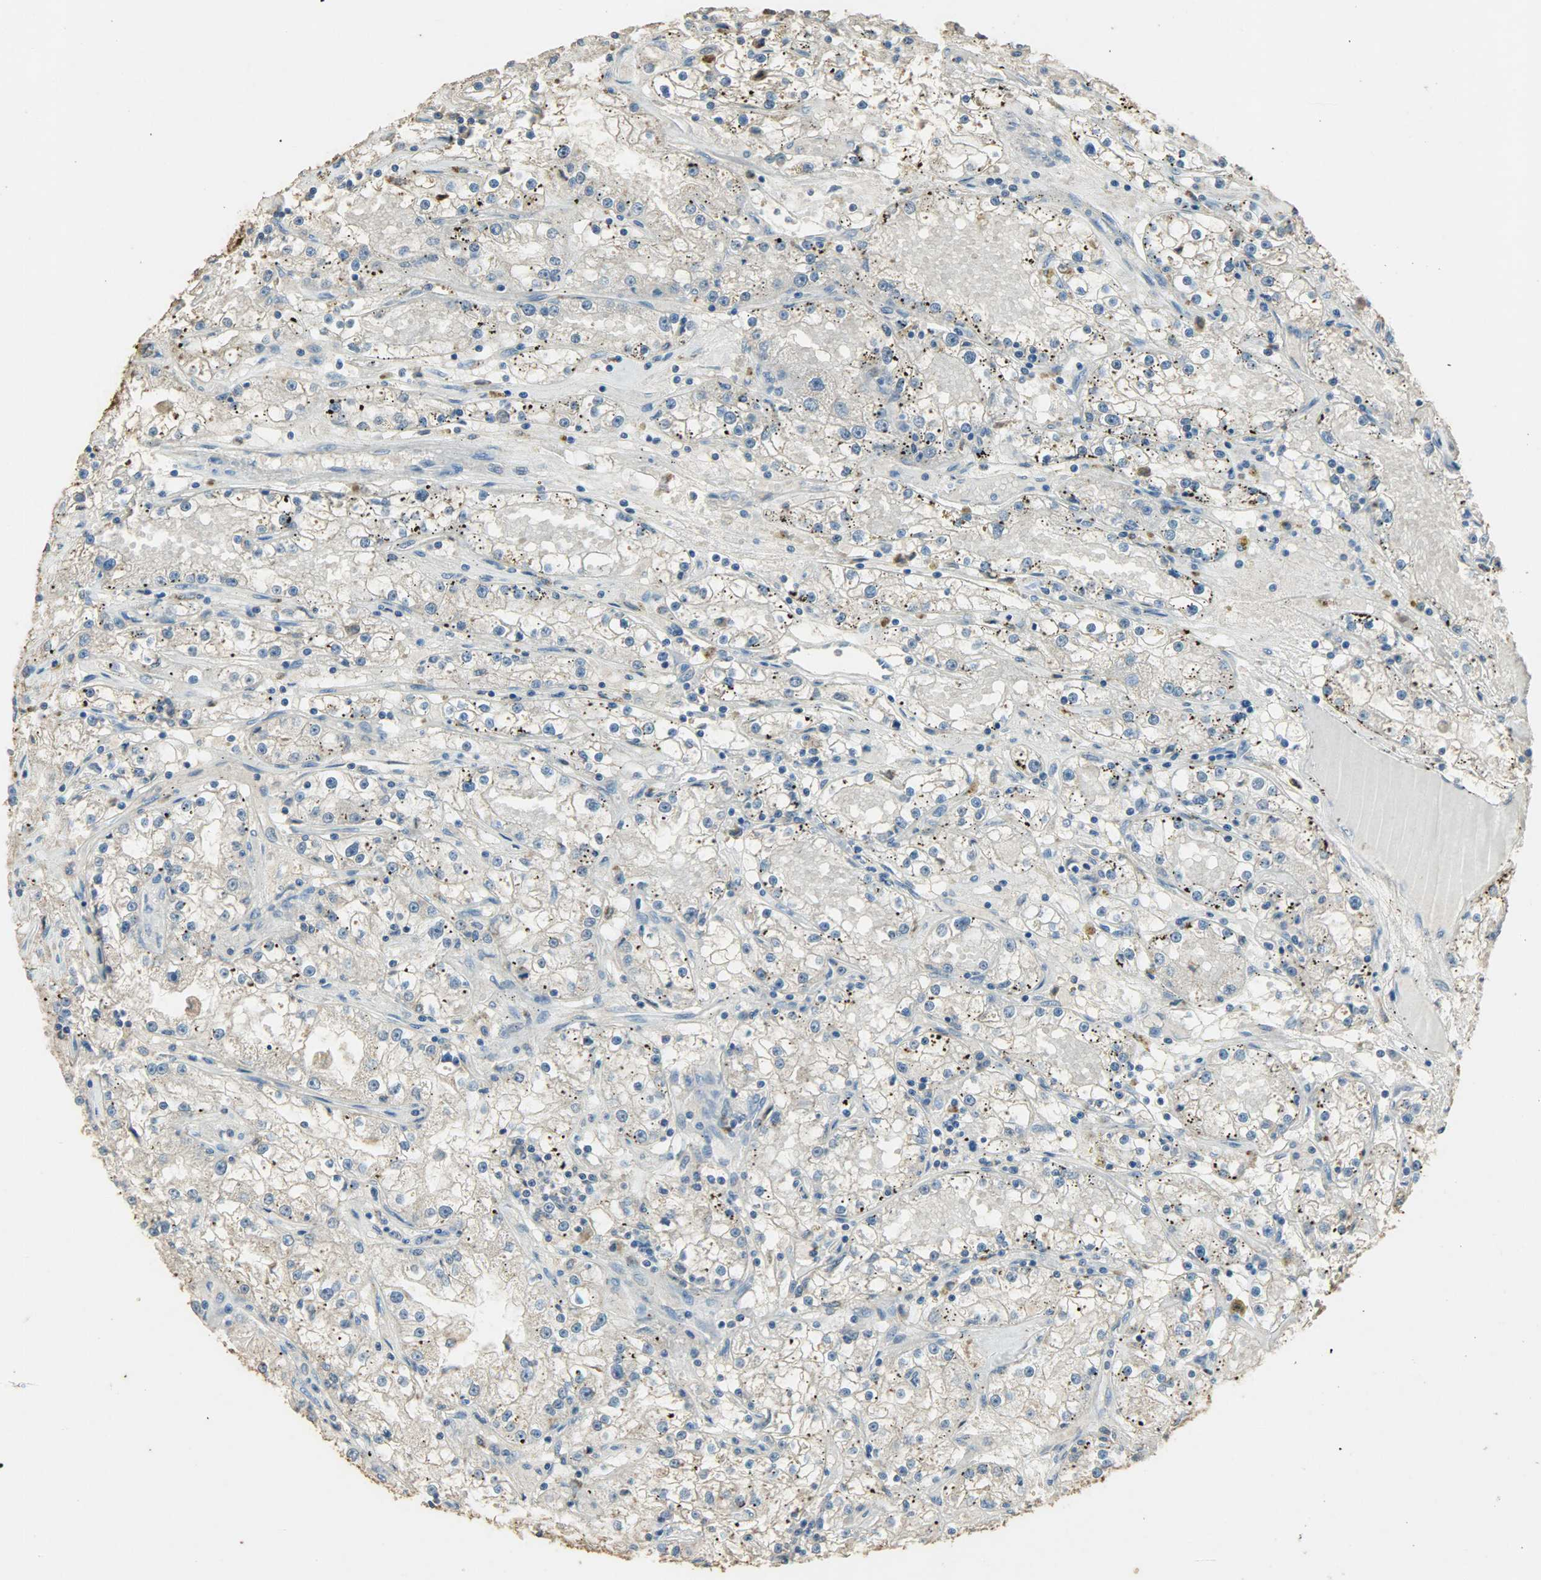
{"staining": {"intensity": "negative", "quantity": "none", "location": "none"}, "tissue": "renal cancer", "cell_type": "Tumor cells", "image_type": "cancer", "snomed": [{"axis": "morphology", "description": "Adenocarcinoma, NOS"}, {"axis": "topography", "description": "Kidney"}], "caption": "Human renal cancer (adenocarcinoma) stained for a protein using immunohistochemistry (IHC) exhibits no expression in tumor cells.", "gene": "ASB9", "patient": {"sex": "male", "age": 56}}